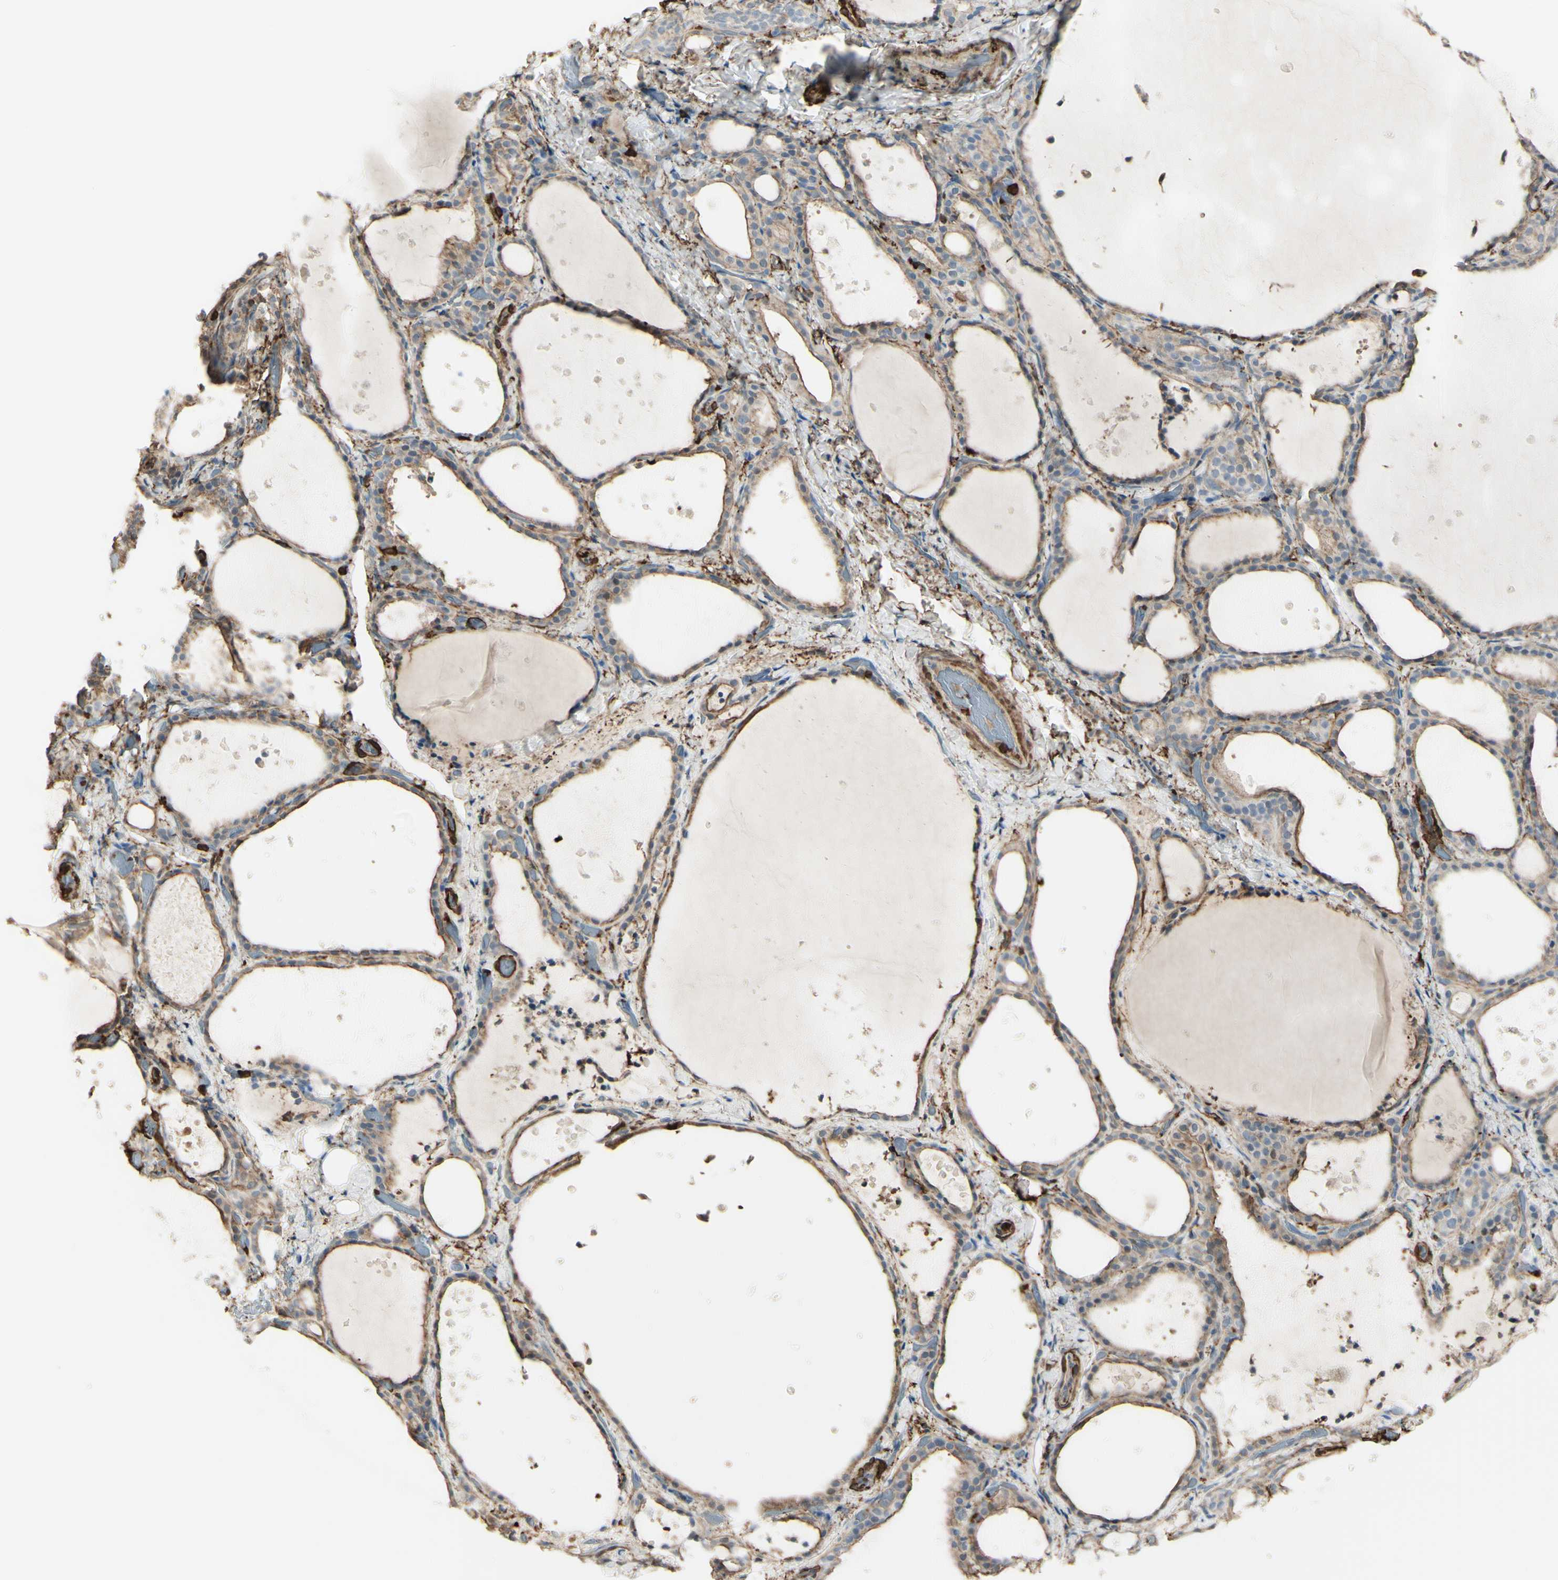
{"staining": {"intensity": "weak", "quantity": ">75%", "location": "cytoplasmic/membranous"}, "tissue": "thyroid gland", "cell_type": "Glandular cells", "image_type": "normal", "snomed": [{"axis": "morphology", "description": "Normal tissue, NOS"}, {"axis": "topography", "description": "Thyroid gland"}], "caption": "IHC (DAB (3,3'-diaminobenzidine)) staining of benign human thyroid gland reveals weak cytoplasmic/membranous protein positivity in about >75% of glandular cells.", "gene": "GSN", "patient": {"sex": "female", "age": 44}}